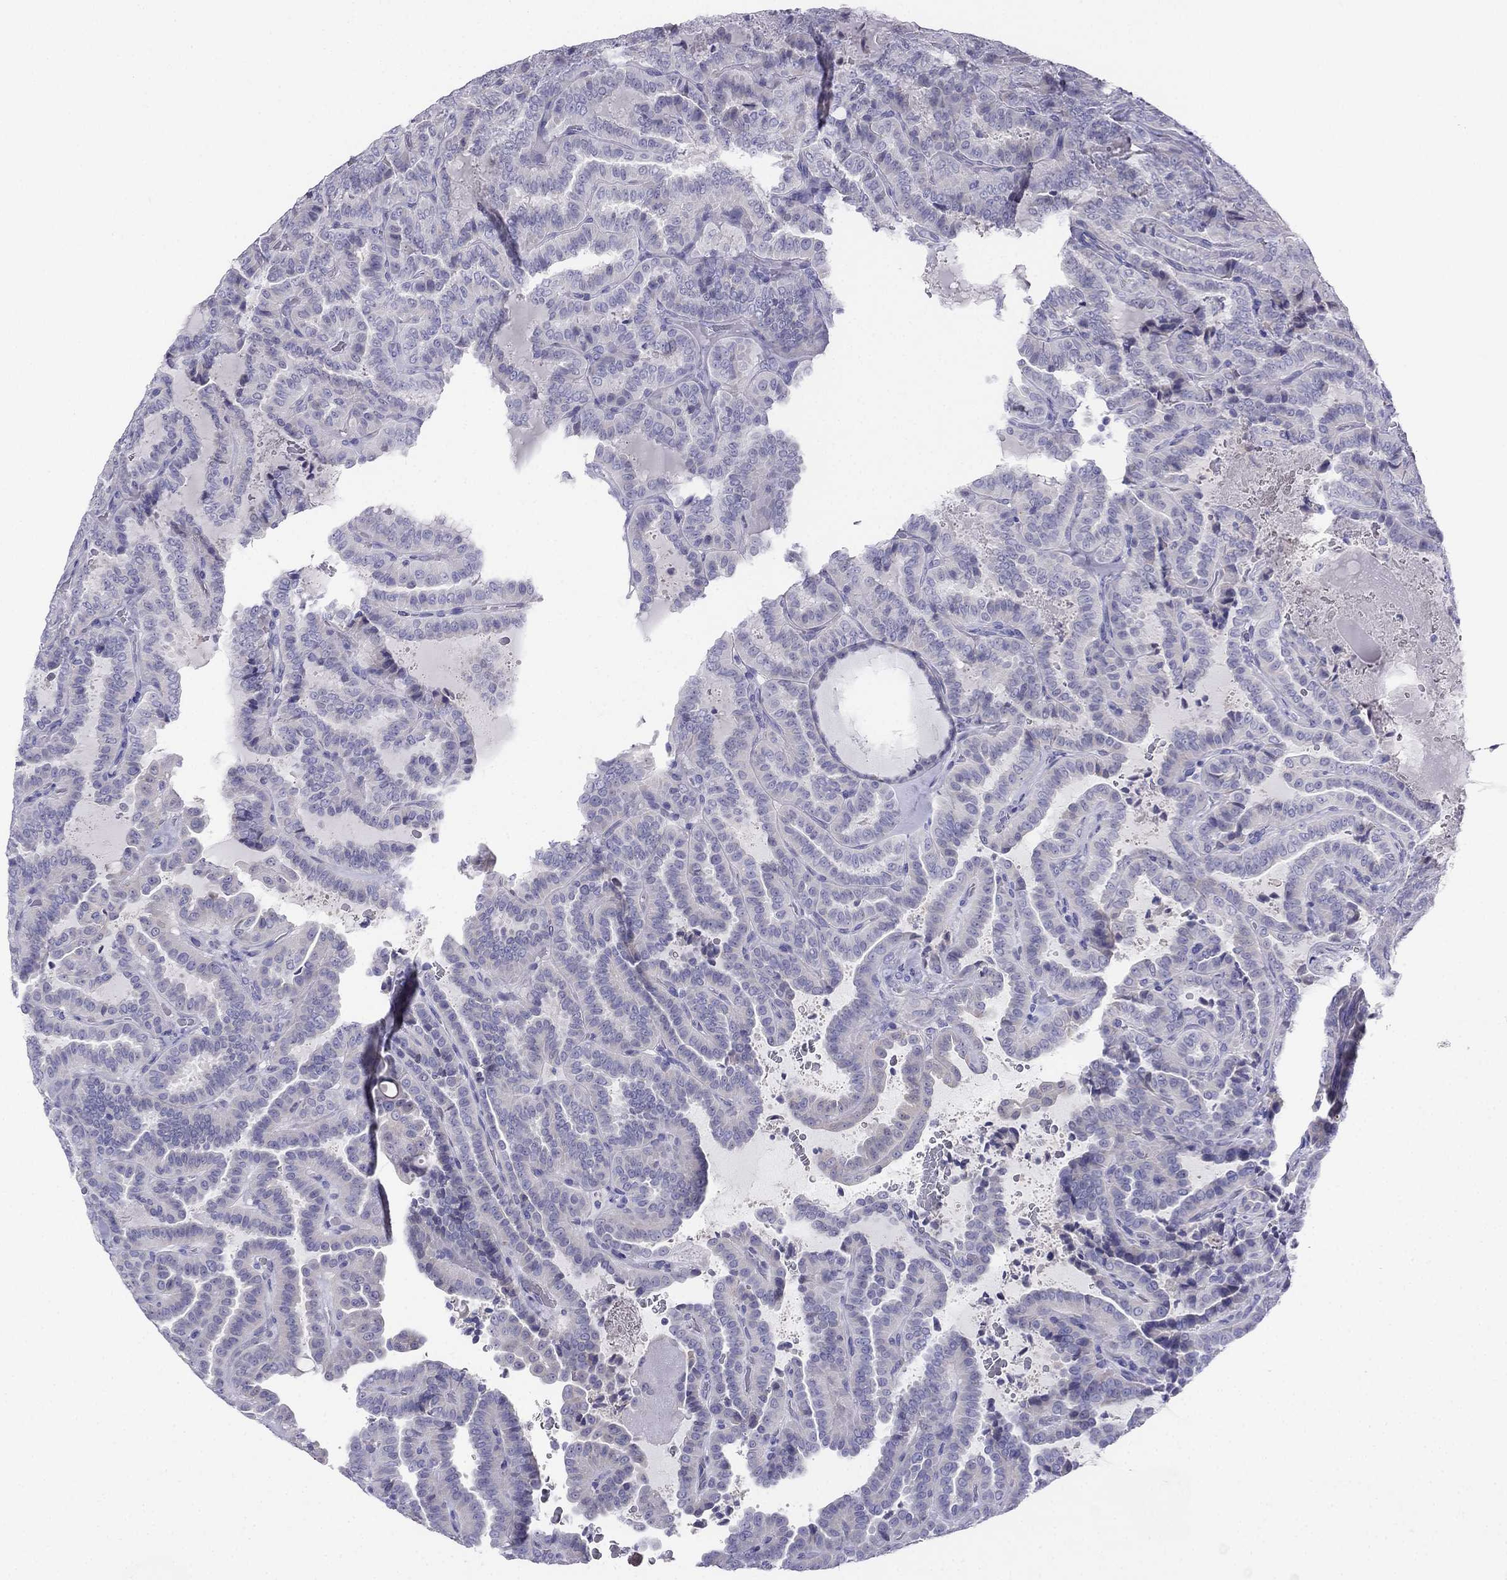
{"staining": {"intensity": "negative", "quantity": "none", "location": "none"}, "tissue": "thyroid cancer", "cell_type": "Tumor cells", "image_type": "cancer", "snomed": [{"axis": "morphology", "description": "Papillary adenocarcinoma, NOS"}, {"axis": "topography", "description": "Thyroid gland"}], "caption": "An immunohistochemistry micrograph of thyroid papillary adenocarcinoma is shown. There is no staining in tumor cells of thyroid papillary adenocarcinoma.", "gene": "ALOXE3", "patient": {"sex": "female", "age": 39}}